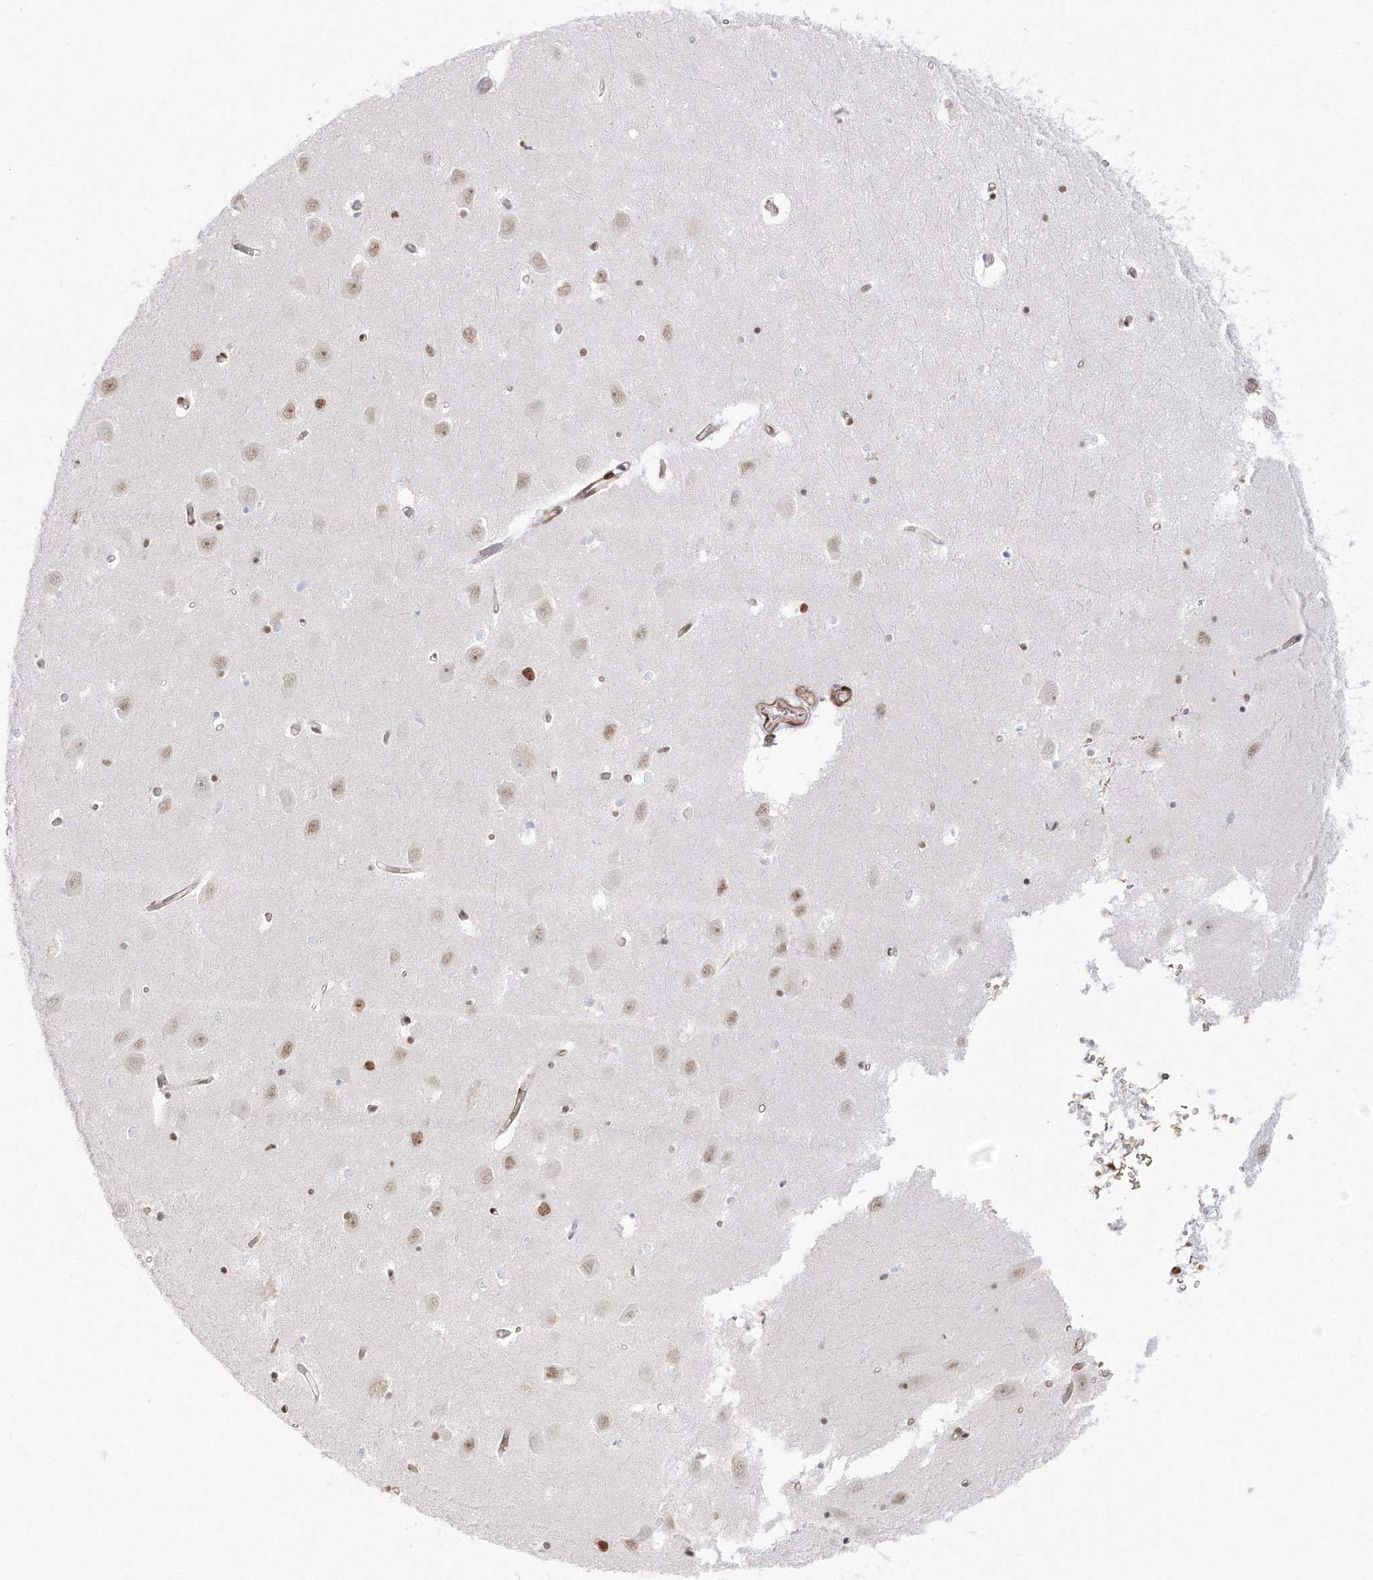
{"staining": {"intensity": "weak", "quantity": "<25%", "location": "nuclear"}, "tissue": "hippocampus", "cell_type": "Glial cells", "image_type": "normal", "snomed": [{"axis": "morphology", "description": "Normal tissue, NOS"}, {"axis": "topography", "description": "Hippocampus"}], "caption": "The photomicrograph shows no staining of glial cells in normal hippocampus. (Immunohistochemistry (ihc), brightfield microscopy, high magnification).", "gene": "ZNF638", "patient": {"sex": "male", "age": 70}}